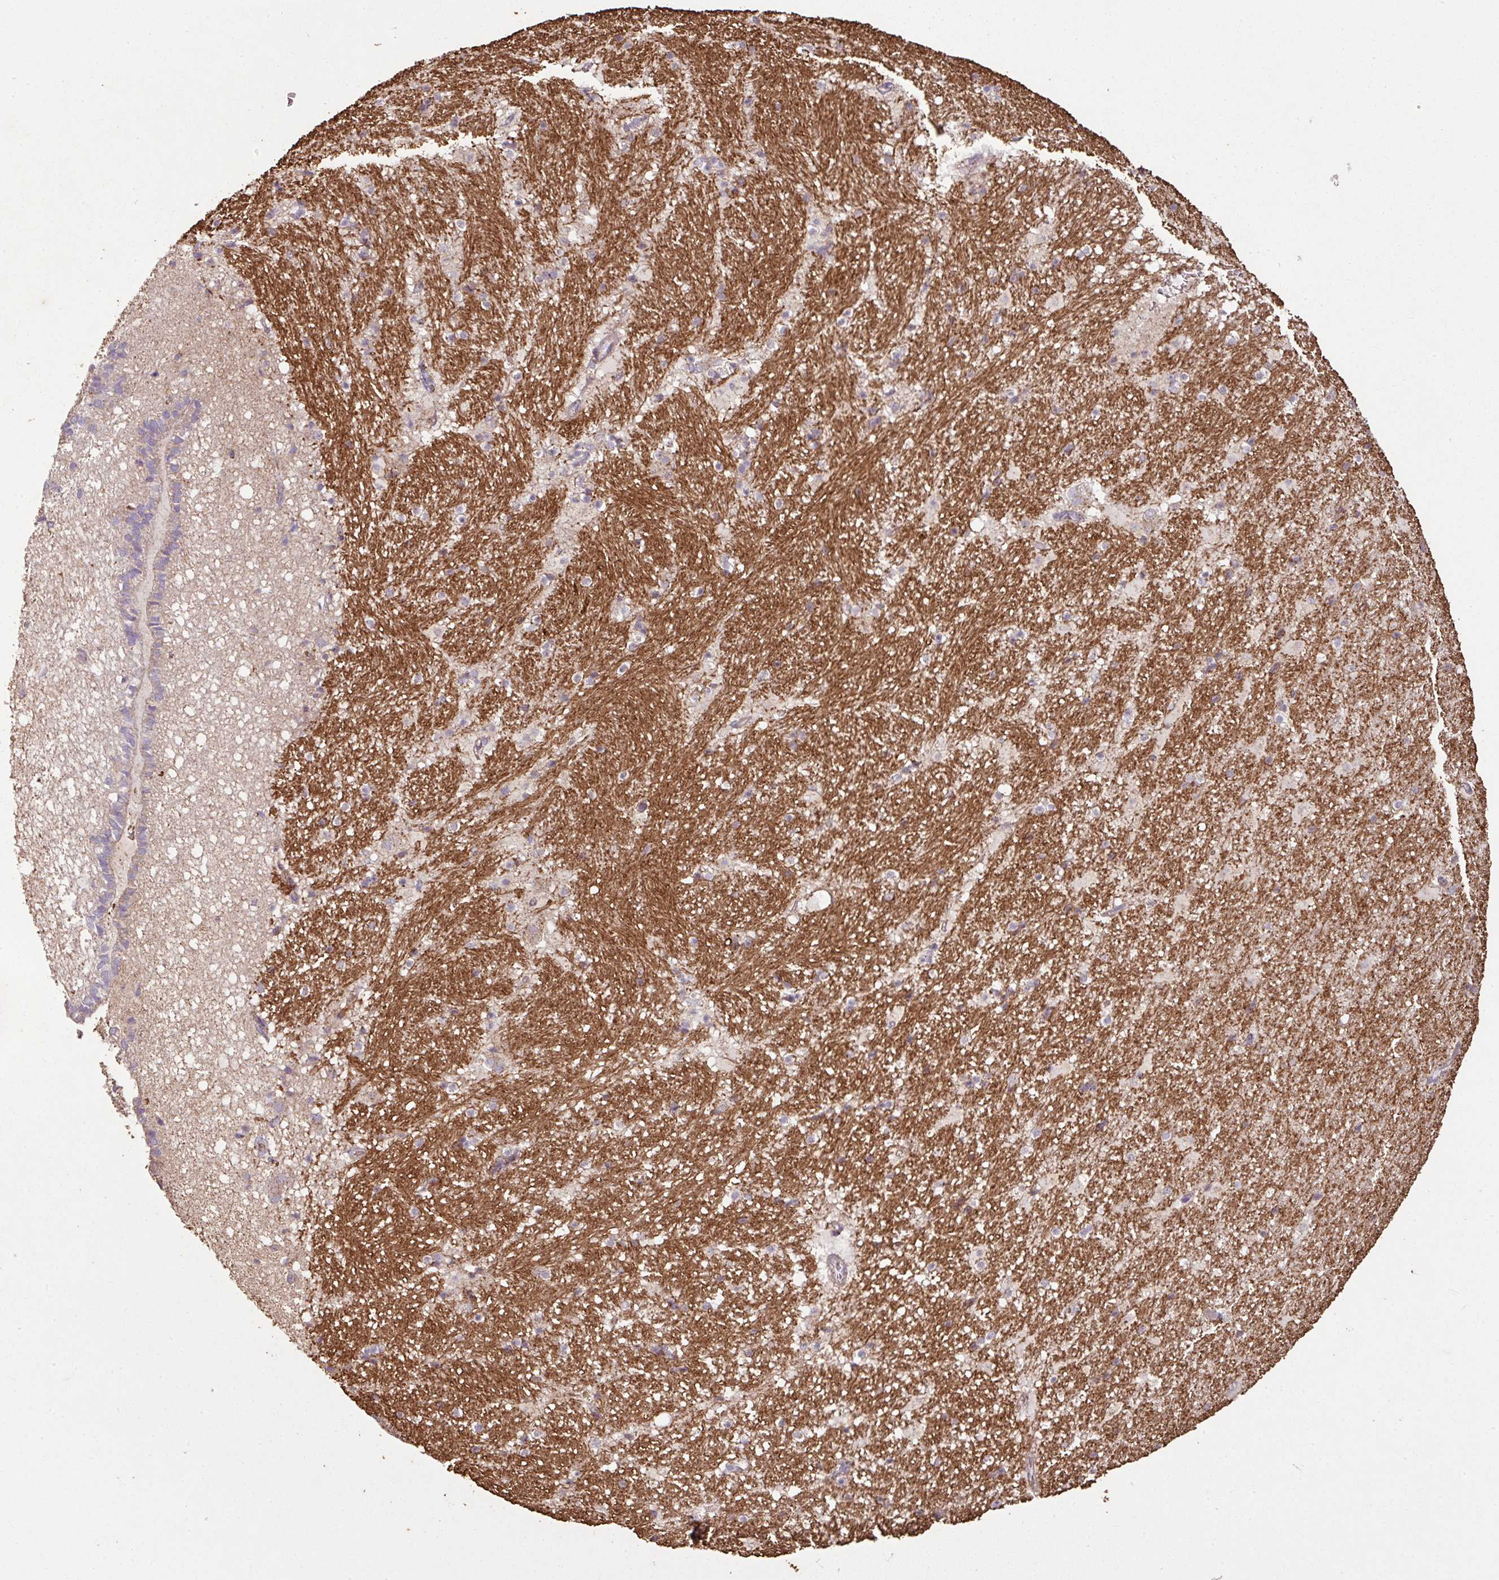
{"staining": {"intensity": "weak", "quantity": "<25%", "location": "cytoplasmic/membranous"}, "tissue": "hippocampus", "cell_type": "Glial cells", "image_type": "normal", "snomed": [{"axis": "morphology", "description": "Normal tissue, NOS"}, {"axis": "topography", "description": "Hippocampus"}], "caption": "DAB immunohistochemical staining of unremarkable hippocampus displays no significant staining in glial cells.", "gene": "ENSG00000260170", "patient": {"sex": "male", "age": 37}}